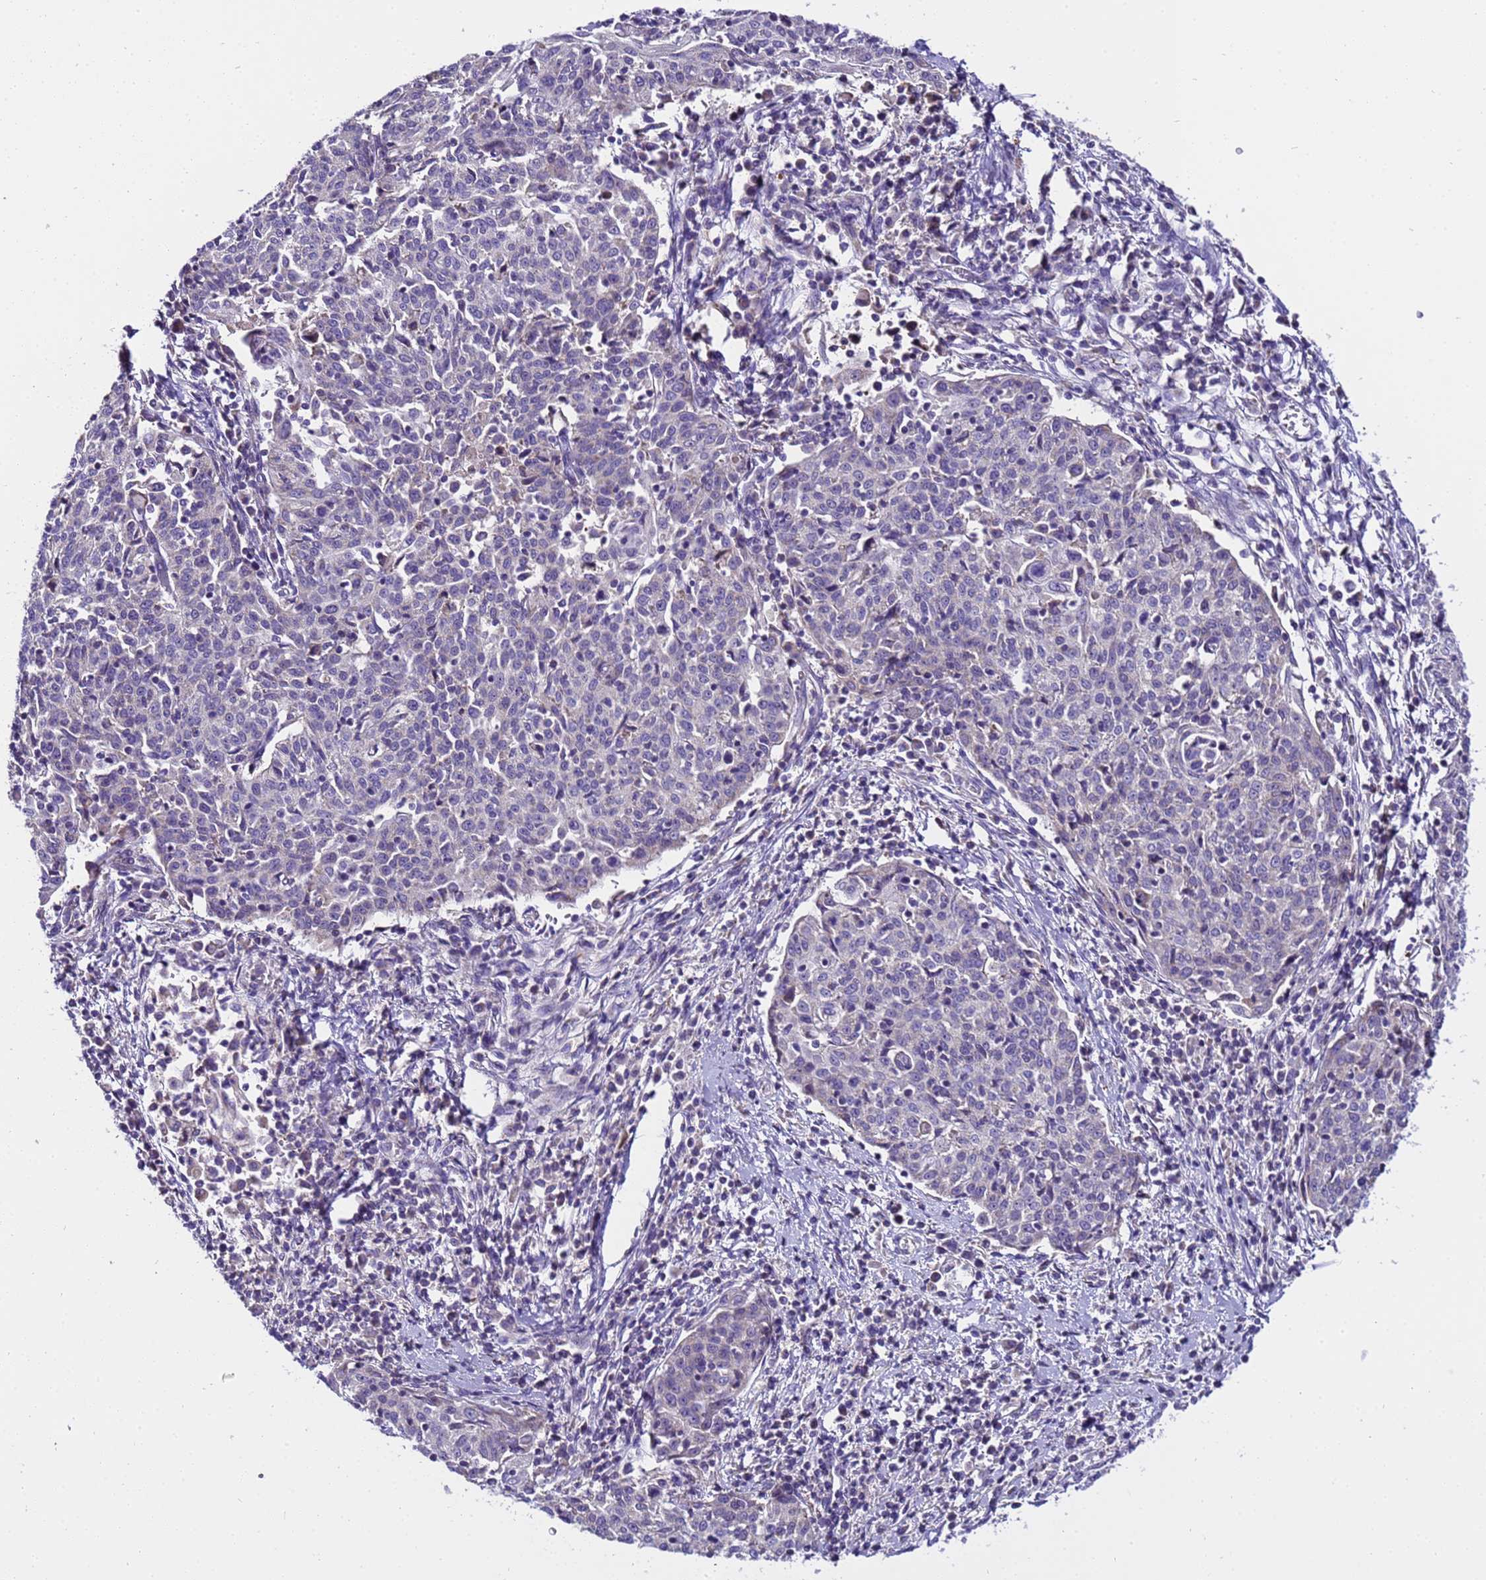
{"staining": {"intensity": "negative", "quantity": "none", "location": "none"}, "tissue": "cervical cancer", "cell_type": "Tumor cells", "image_type": "cancer", "snomed": [{"axis": "morphology", "description": "Squamous cell carcinoma, NOS"}, {"axis": "topography", "description": "Cervix"}], "caption": "DAB immunohistochemical staining of human cervical cancer shows no significant positivity in tumor cells.", "gene": "PIEZO2", "patient": {"sex": "female", "age": 48}}